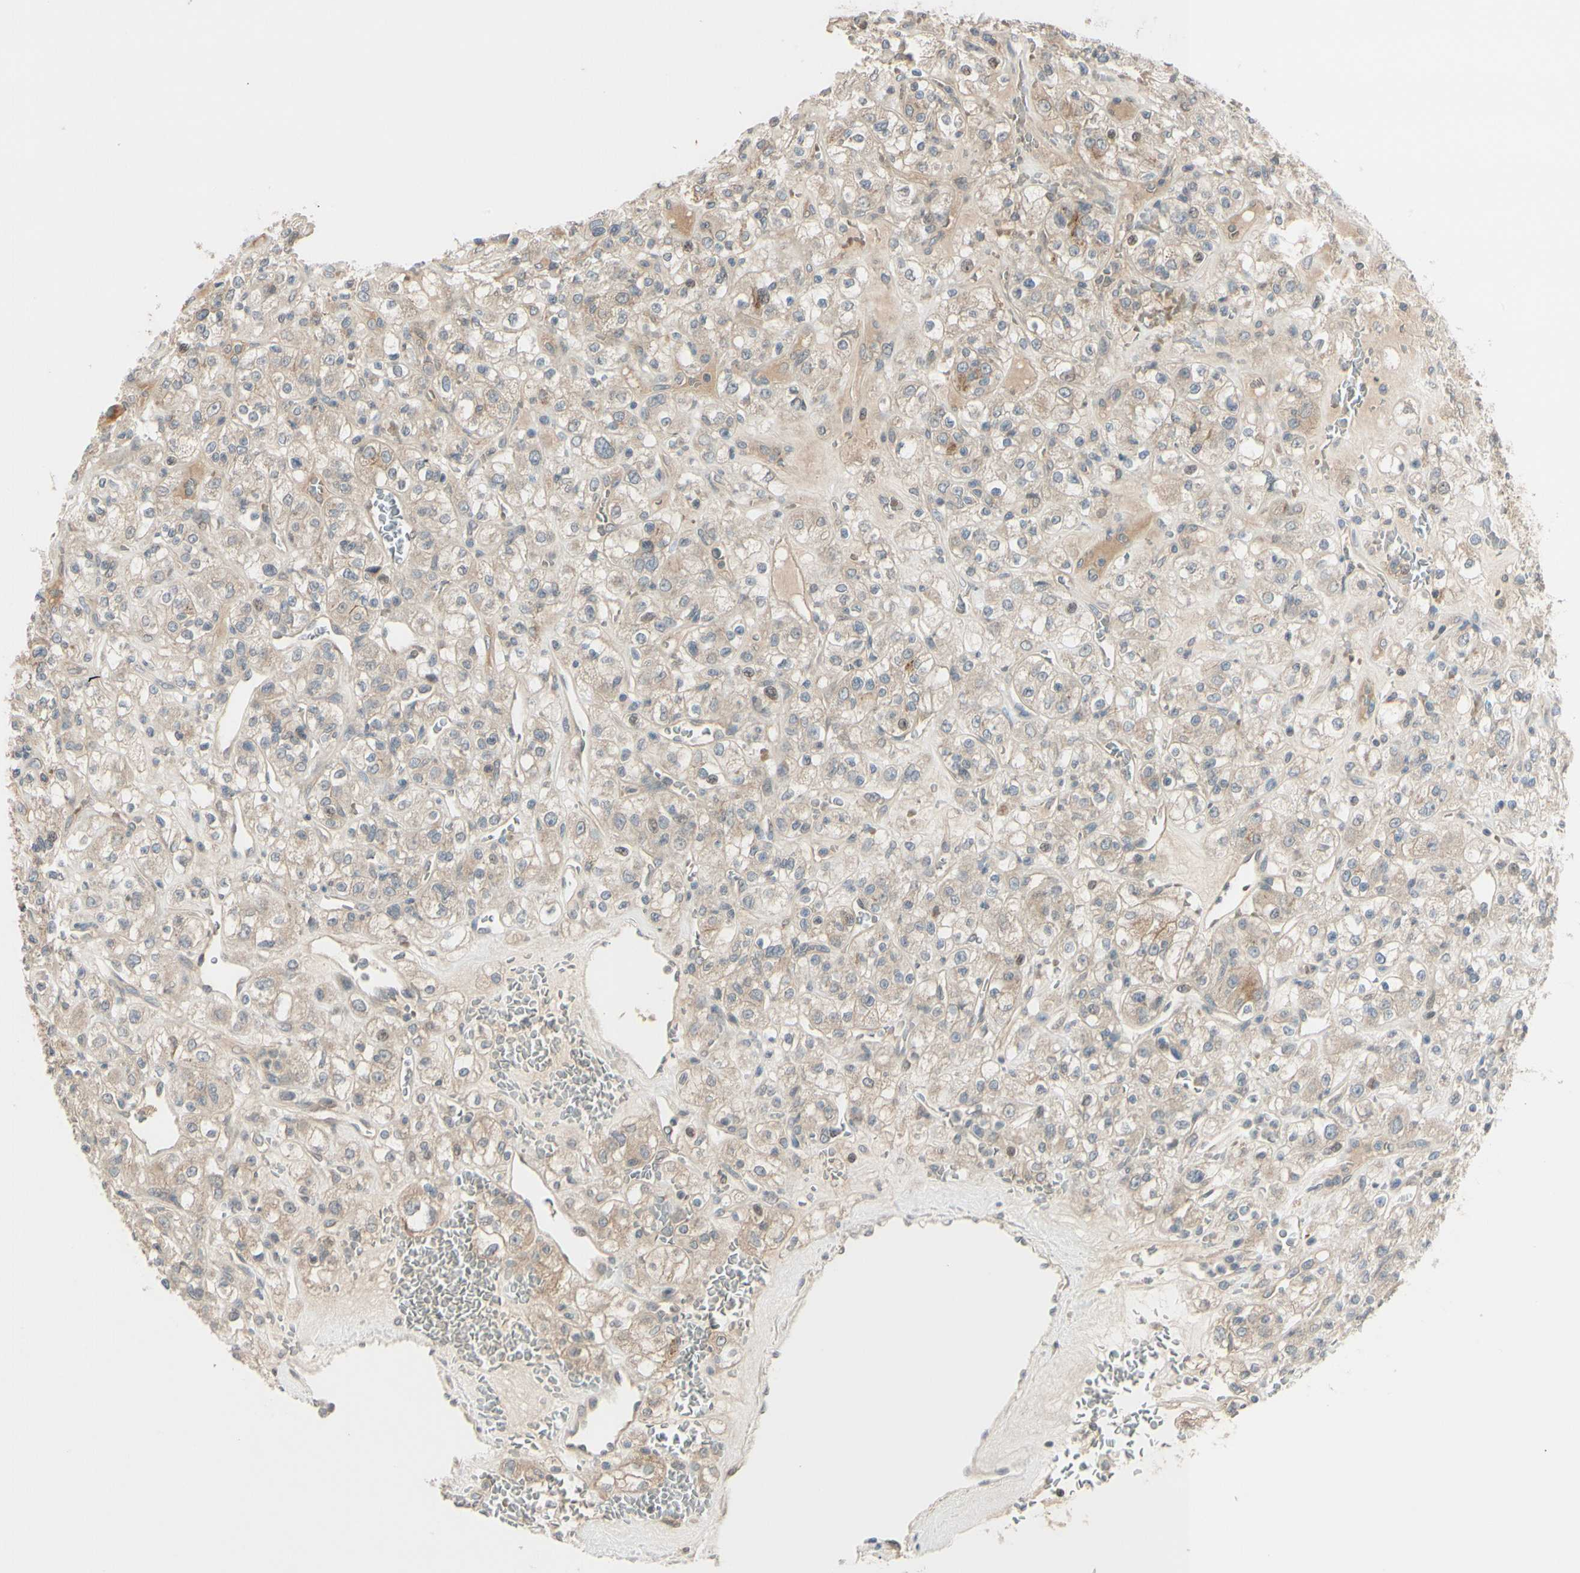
{"staining": {"intensity": "weak", "quantity": ">75%", "location": "cytoplasmic/membranous"}, "tissue": "renal cancer", "cell_type": "Tumor cells", "image_type": "cancer", "snomed": [{"axis": "morphology", "description": "Normal tissue, NOS"}, {"axis": "morphology", "description": "Adenocarcinoma, NOS"}, {"axis": "topography", "description": "Kidney"}], "caption": "An IHC micrograph of tumor tissue is shown. Protein staining in brown labels weak cytoplasmic/membranous positivity in adenocarcinoma (renal) within tumor cells.", "gene": "FGF10", "patient": {"sex": "female", "age": 72}}